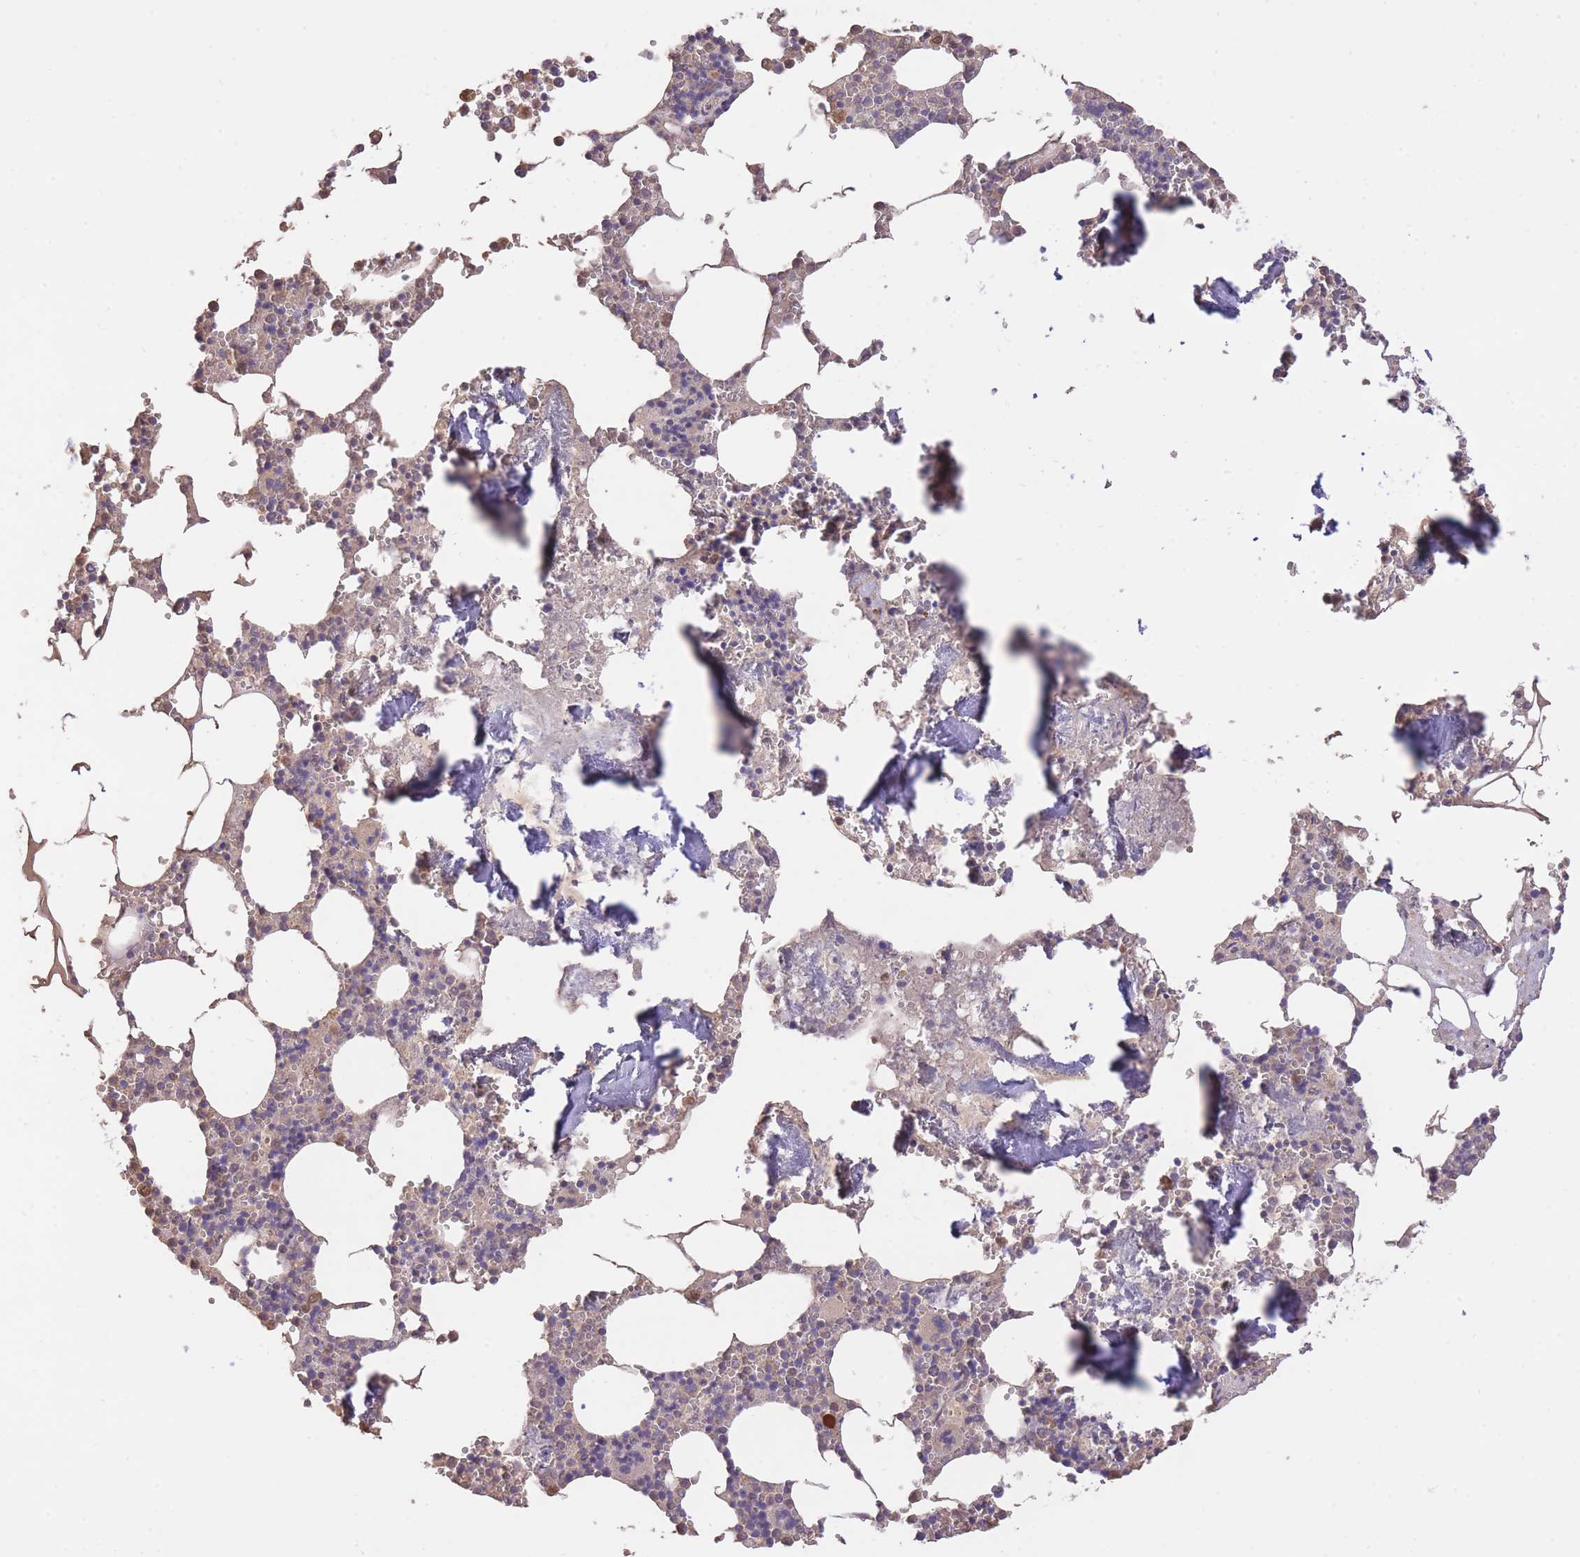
{"staining": {"intensity": "moderate", "quantity": "25%-75%", "location": "cytoplasmic/membranous"}, "tissue": "bone marrow", "cell_type": "Hematopoietic cells", "image_type": "normal", "snomed": [{"axis": "morphology", "description": "Normal tissue, NOS"}, {"axis": "topography", "description": "Bone marrow"}], "caption": "This histopathology image shows normal bone marrow stained with immunohistochemistry to label a protein in brown. The cytoplasmic/membranous of hematopoietic cells show moderate positivity for the protein. Nuclei are counter-stained blue.", "gene": "PREP", "patient": {"sex": "male", "age": 54}}